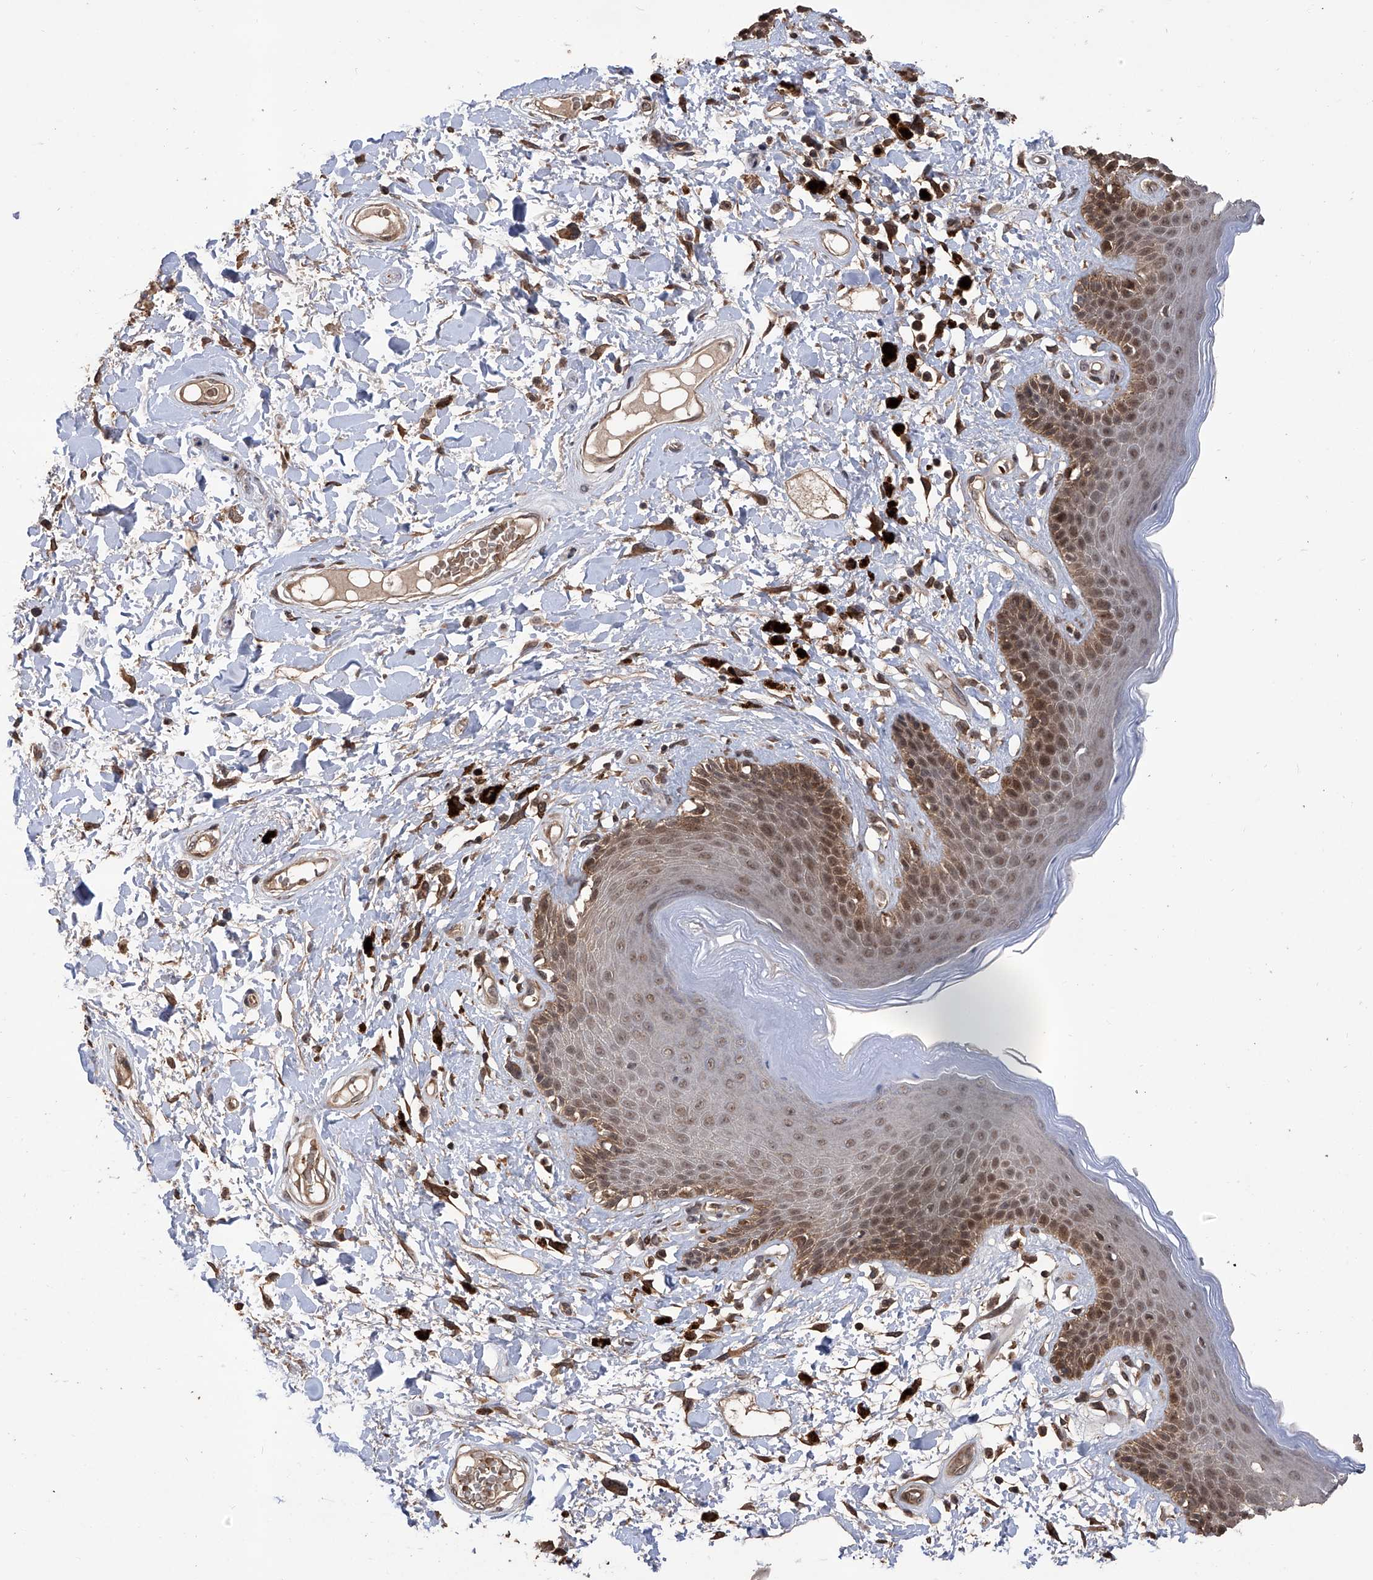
{"staining": {"intensity": "strong", "quantity": "25%-75%", "location": "cytoplasmic/membranous,nuclear"}, "tissue": "skin", "cell_type": "Epidermal cells", "image_type": "normal", "snomed": [{"axis": "morphology", "description": "Normal tissue, NOS"}, {"axis": "topography", "description": "Anal"}], "caption": "Epidermal cells reveal high levels of strong cytoplasmic/membranous,nuclear expression in about 25%-75% of cells in normal human skin.", "gene": "LYSMD4", "patient": {"sex": "female", "age": 78}}